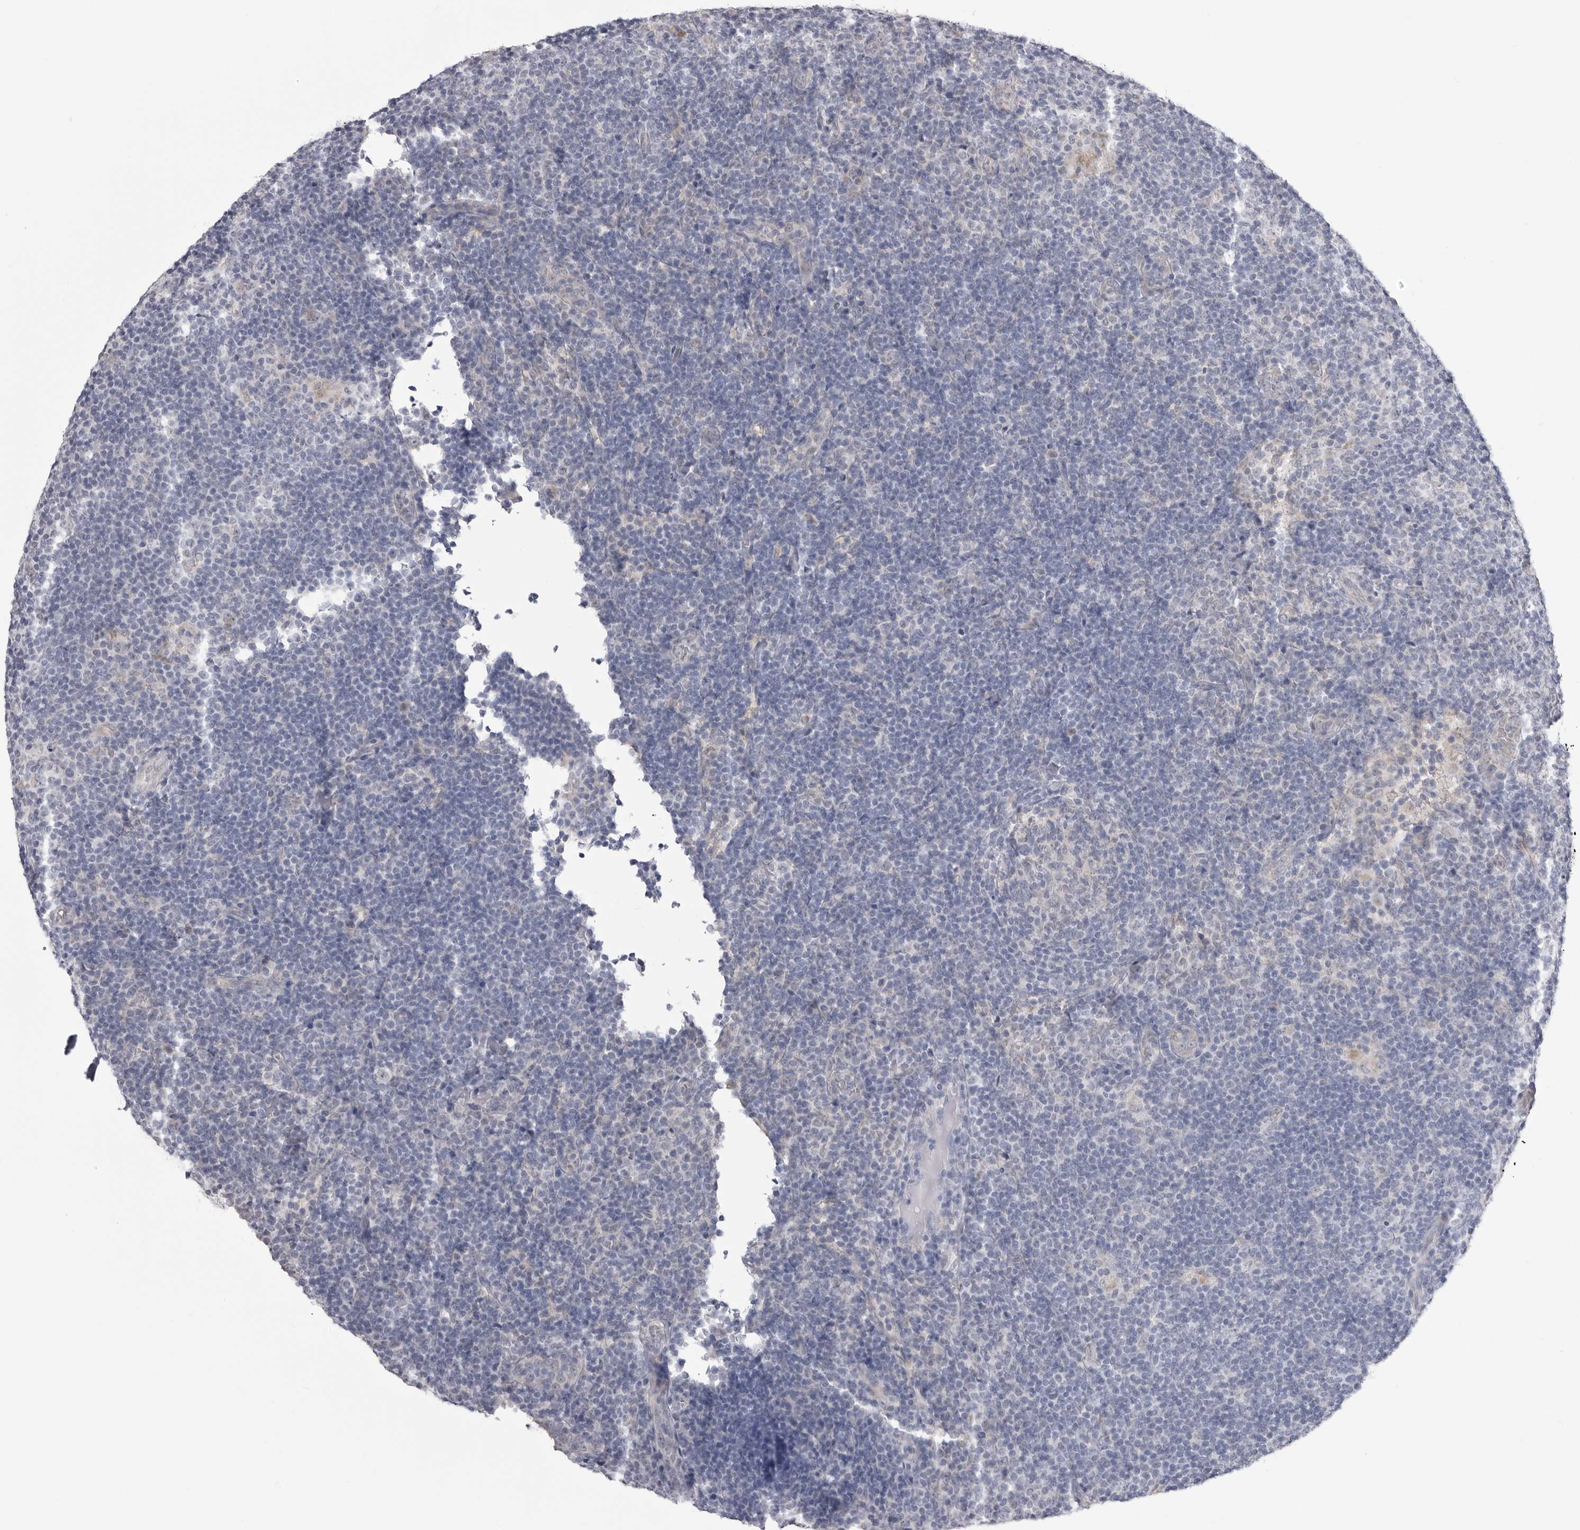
{"staining": {"intensity": "negative", "quantity": "none", "location": "none"}, "tissue": "lymphoma", "cell_type": "Tumor cells", "image_type": "cancer", "snomed": [{"axis": "morphology", "description": "Hodgkin's disease, NOS"}, {"axis": "topography", "description": "Lymph node"}], "caption": "Micrograph shows no significant protein positivity in tumor cells of lymphoma.", "gene": "FH", "patient": {"sex": "female", "age": 57}}